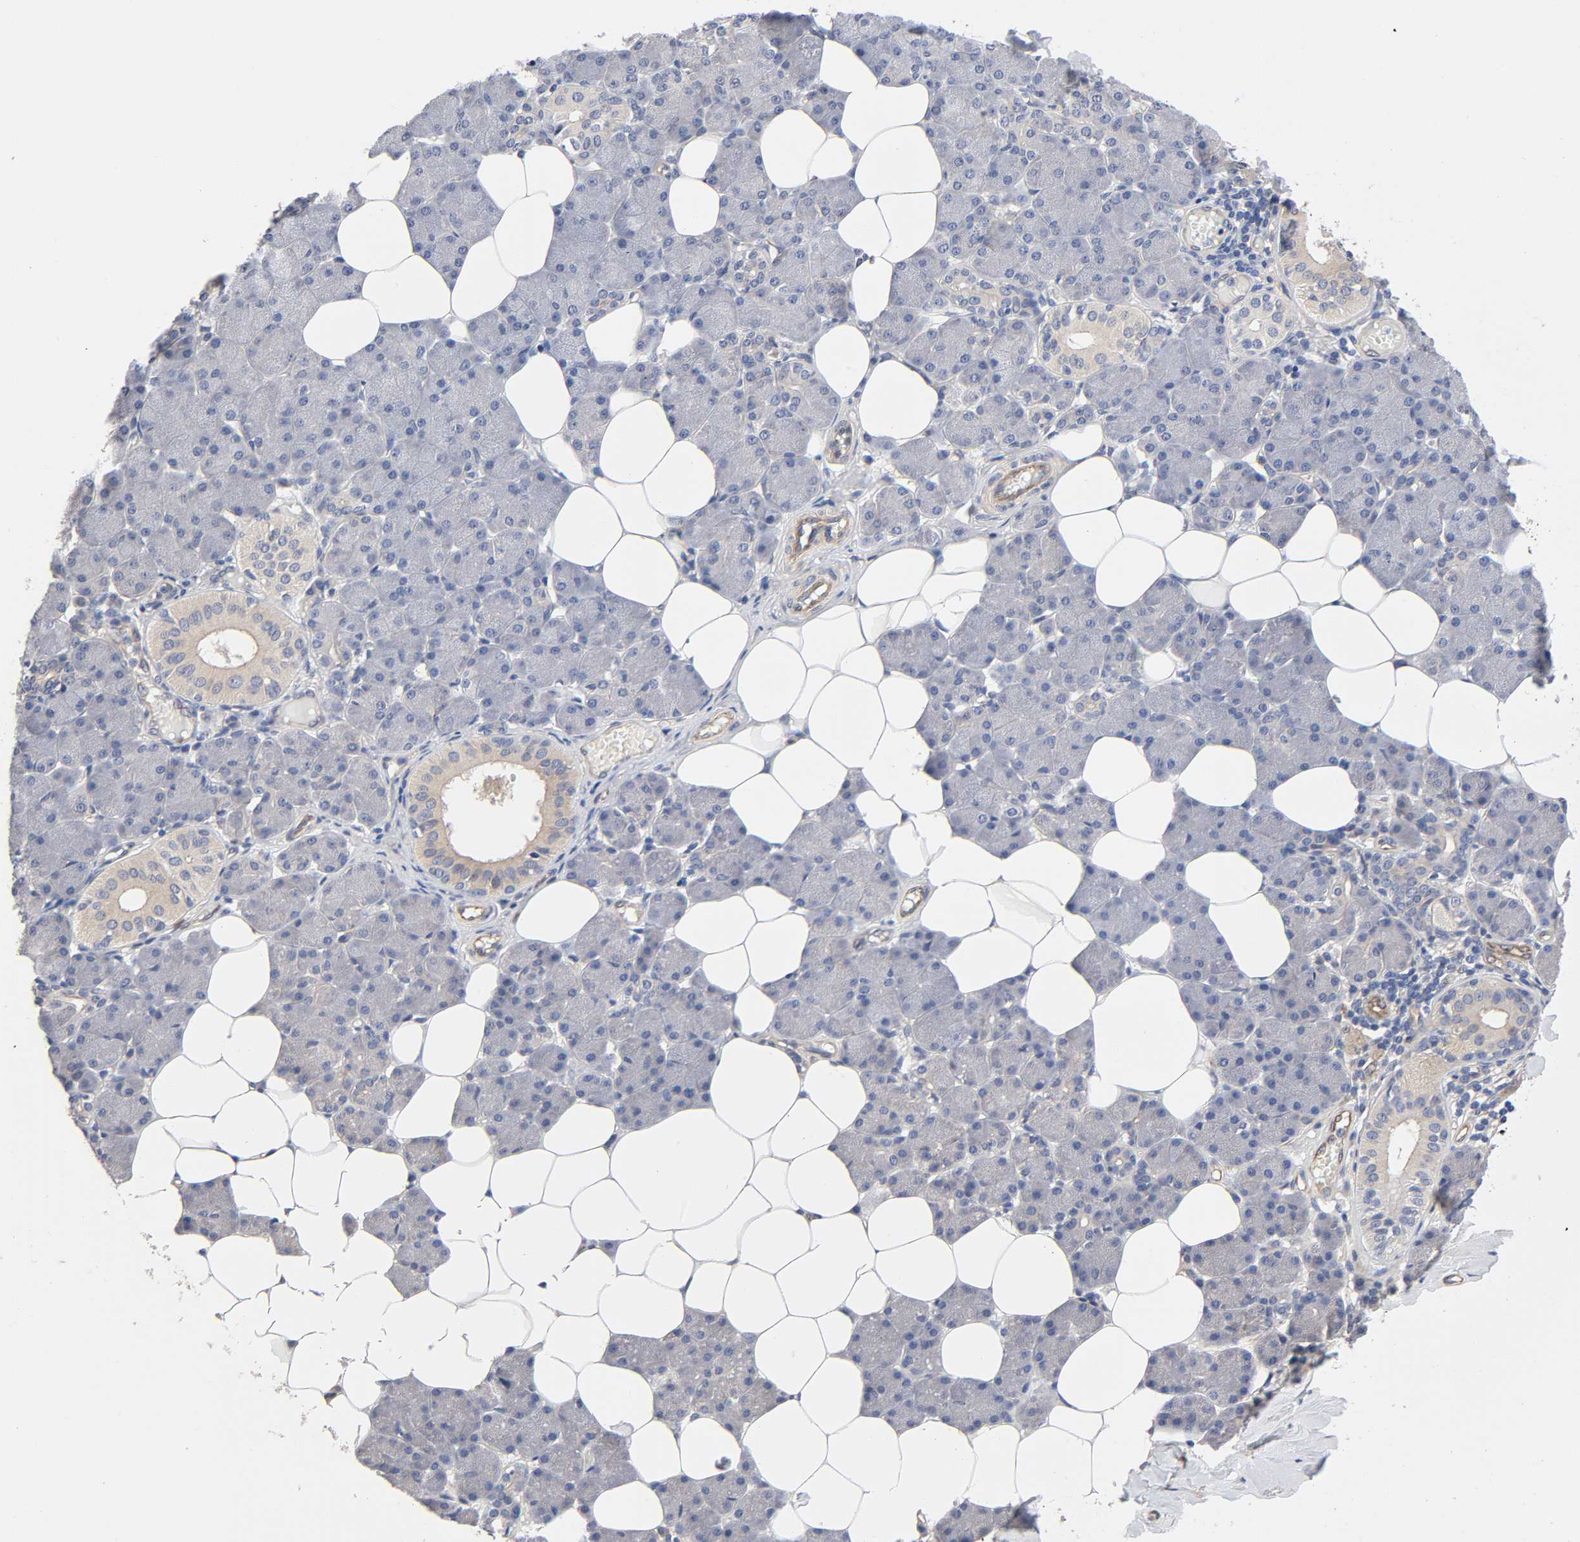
{"staining": {"intensity": "weak", "quantity": ">75%", "location": "cytoplasmic/membranous"}, "tissue": "salivary gland", "cell_type": "Glandular cells", "image_type": "normal", "snomed": [{"axis": "morphology", "description": "Normal tissue, NOS"}, {"axis": "morphology", "description": "Adenoma, NOS"}, {"axis": "topography", "description": "Salivary gland"}], "caption": "Salivary gland stained for a protein demonstrates weak cytoplasmic/membranous positivity in glandular cells. Nuclei are stained in blue.", "gene": "RAB13", "patient": {"sex": "female", "age": 32}}